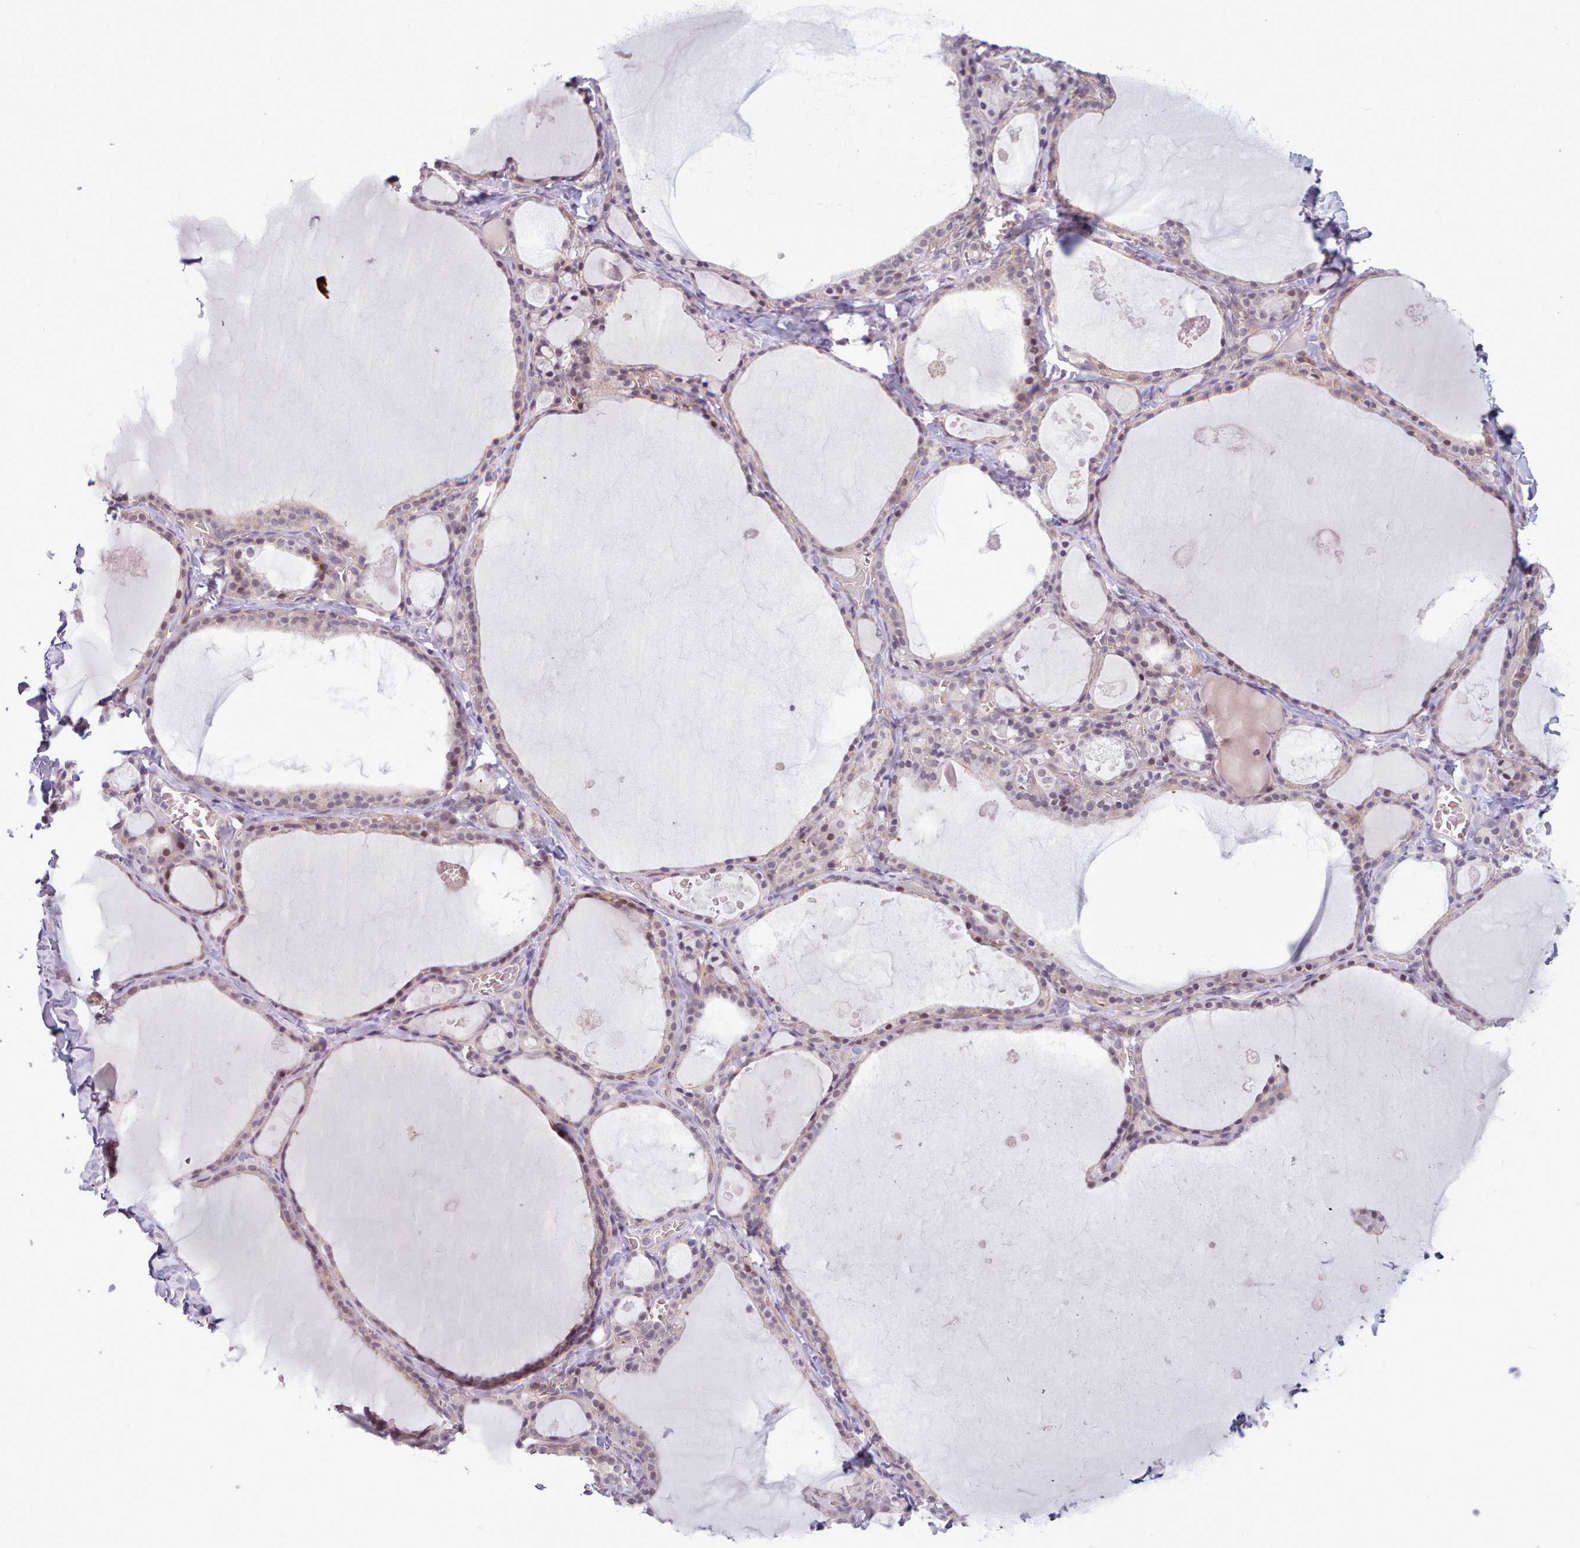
{"staining": {"intensity": "weak", "quantity": "25%-75%", "location": "nuclear"}, "tissue": "thyroid gland", "cell_type": "Glandular cells", "image_type": "normal", "snomed": [{"axis": "morphology", "description": "Normal tissue, NOS"}, {"axis": "topography", "description": "Thyroid gland"}], "caption": "The histopathology image displays a brown stain indicating the presence of a protein in the nuclear of glandular cells in thyroid gland.", "gene": "KBTBD6", "patient": {"sex": "male", "age": 56}}